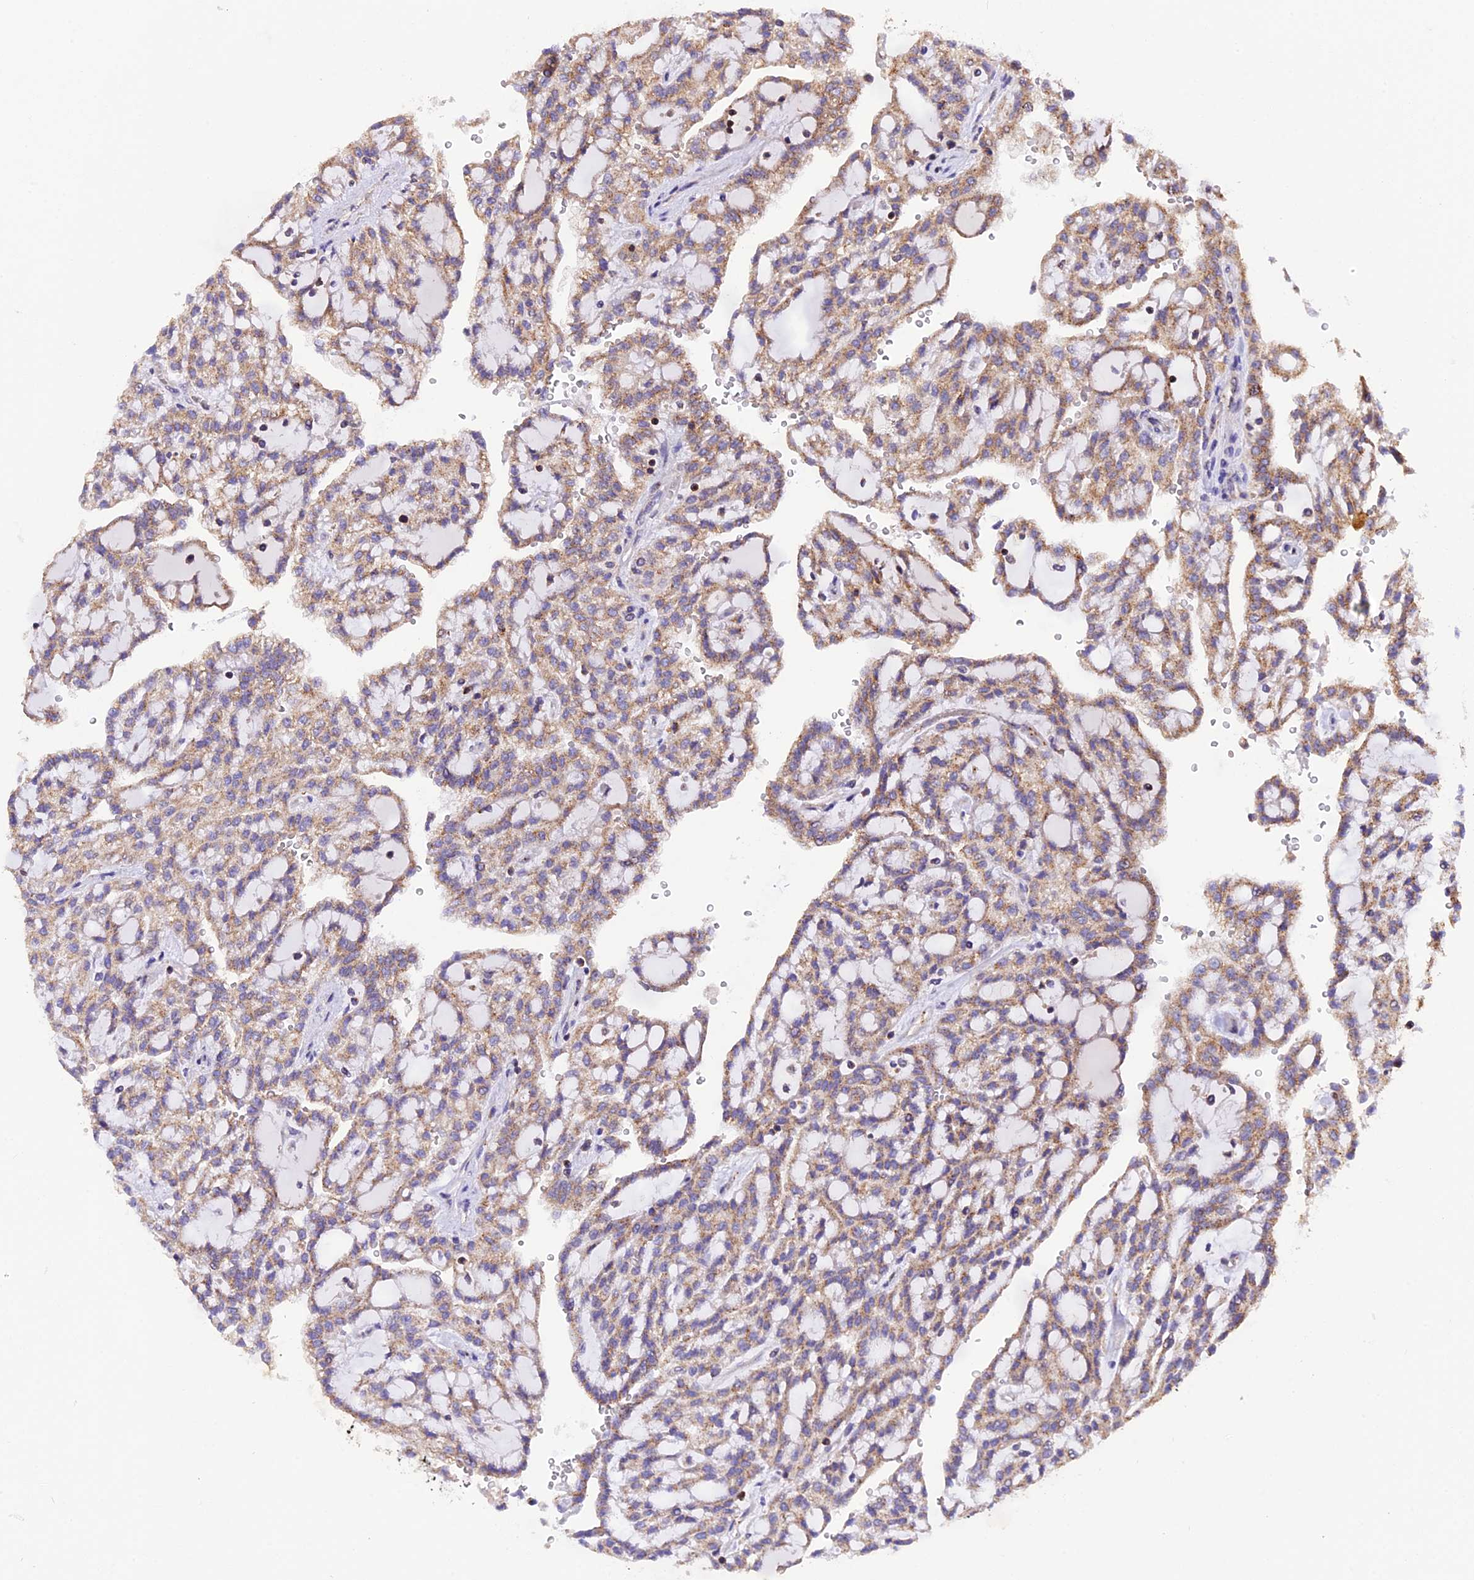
{"staining": {"intensity": "moderate", "quantity": "<25%", "location": "cytoplasmic/membranous"}, "tissue": "renal cancer", "cell_type": "Tumor cells", "image_type": "cancer", "snomed": [{"axis": "morphology", "description": "Adenocarcinoma, NOS"}, {"axis": "topography", "description": "Kidney"}], "caption": "This histopathology image shows immunohistochemistry staining of adenocarcinoma (renal), with low moderate cytoplasmic/membranous positivity in approximately <25% of tumor cells.", "gene": "PEX3", "patient": {"sex": "male", "age": 63}}